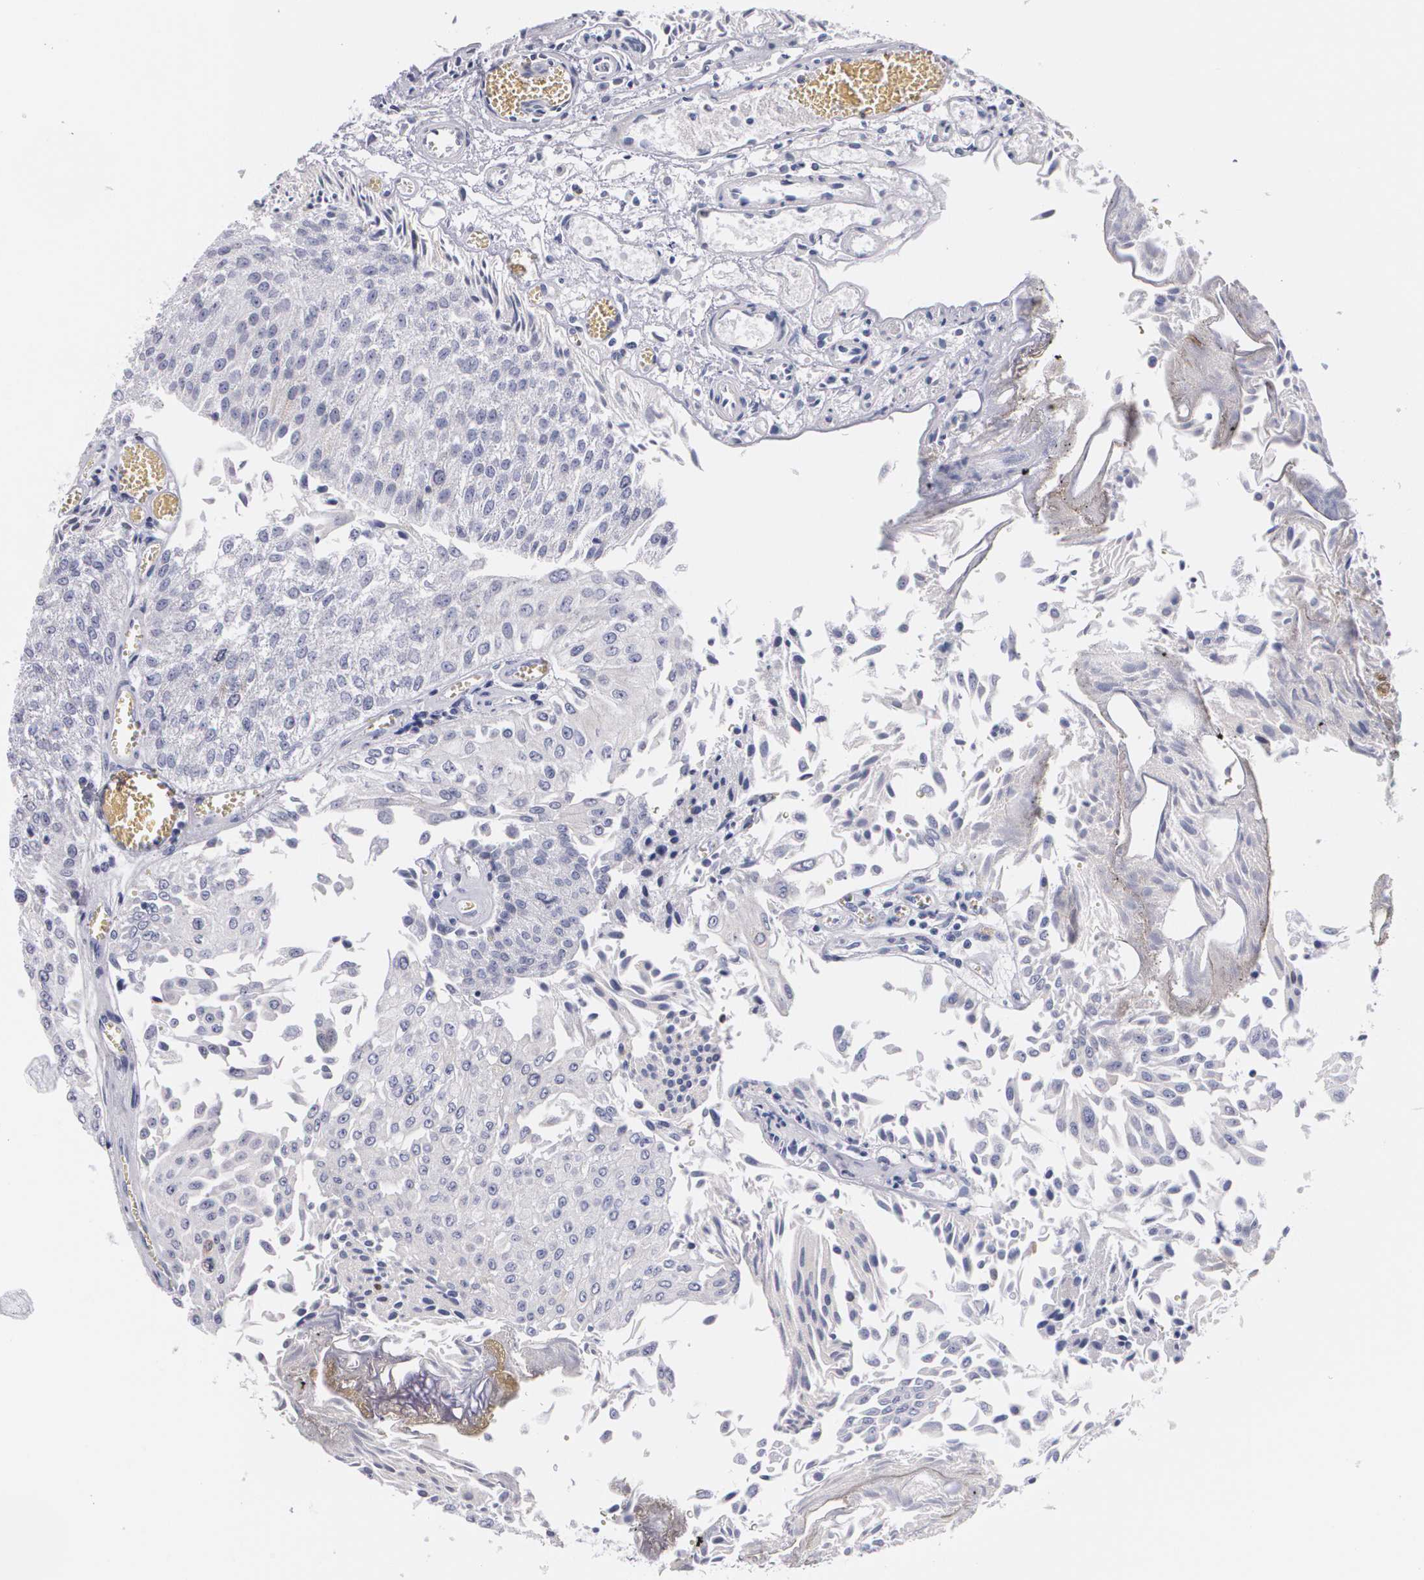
{"staining": {"intensity": "negative", "quantity": "none", "location": "none"}, "tissue": "urothelial cancer", "cell_type": "Tumor cells", "image_type": "cancer", "snomed": [{"axis": "morphology", "description": "Urothelial carcinoma, Low grade"}, {"axis": "topography", "description": "Urinary bladder"}], "caption": "Immunohistochemistry (IHC) photomicrograph of human low-grade urothelial carcinoma stained for a protein (brown), which displays no positivity in tumor cells. (DAB (3,3'-diaminobenzidine) immunohistochemistry (IHC), high magnification).", "gene": "HMMR", "patient": {"sex": "male", "age": 86}}